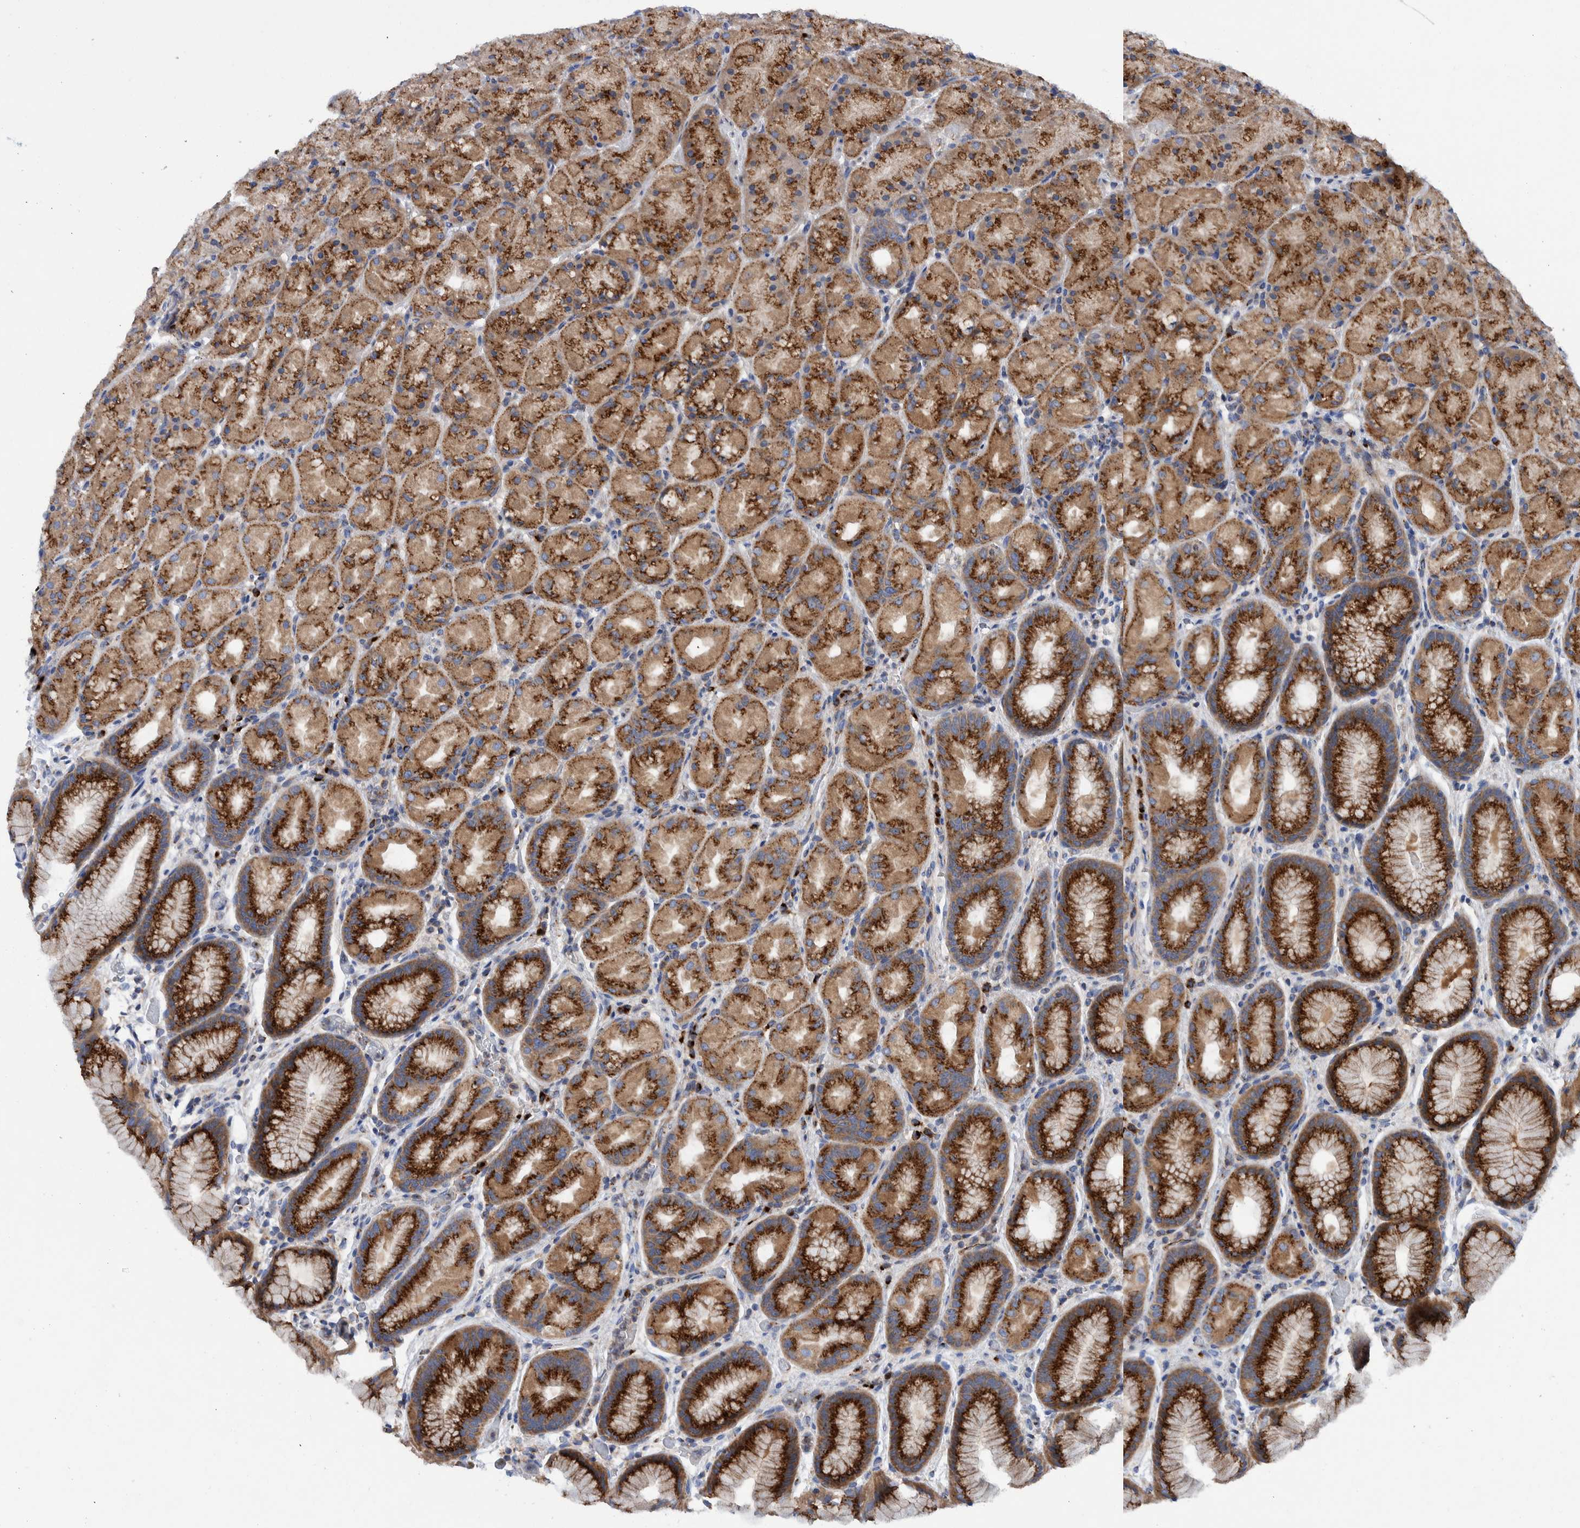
{"staining": {"intensity": "strong", "quantity": ">75%", "location": "cytoplasmic/membranous"}, "tissue": "stomach", "cell_type": "Glandular cells", "image_type": "normal", "snomed": [{"axis": "morphology", "description": "Normal tissue, NOS"}, {"axis": "topography", "description": "Stomach, upper"}, {"axis": "topography", "description": "Stomach"}], "caption": "Immunohistochemistry (IHC) (DAB) staining of normal stomach shows strong cytoplasmic/membranous protein staining in about >75% of glandular cells.", "gene": "TRIM58", "patient": {"sex": "male", "age": 48}}